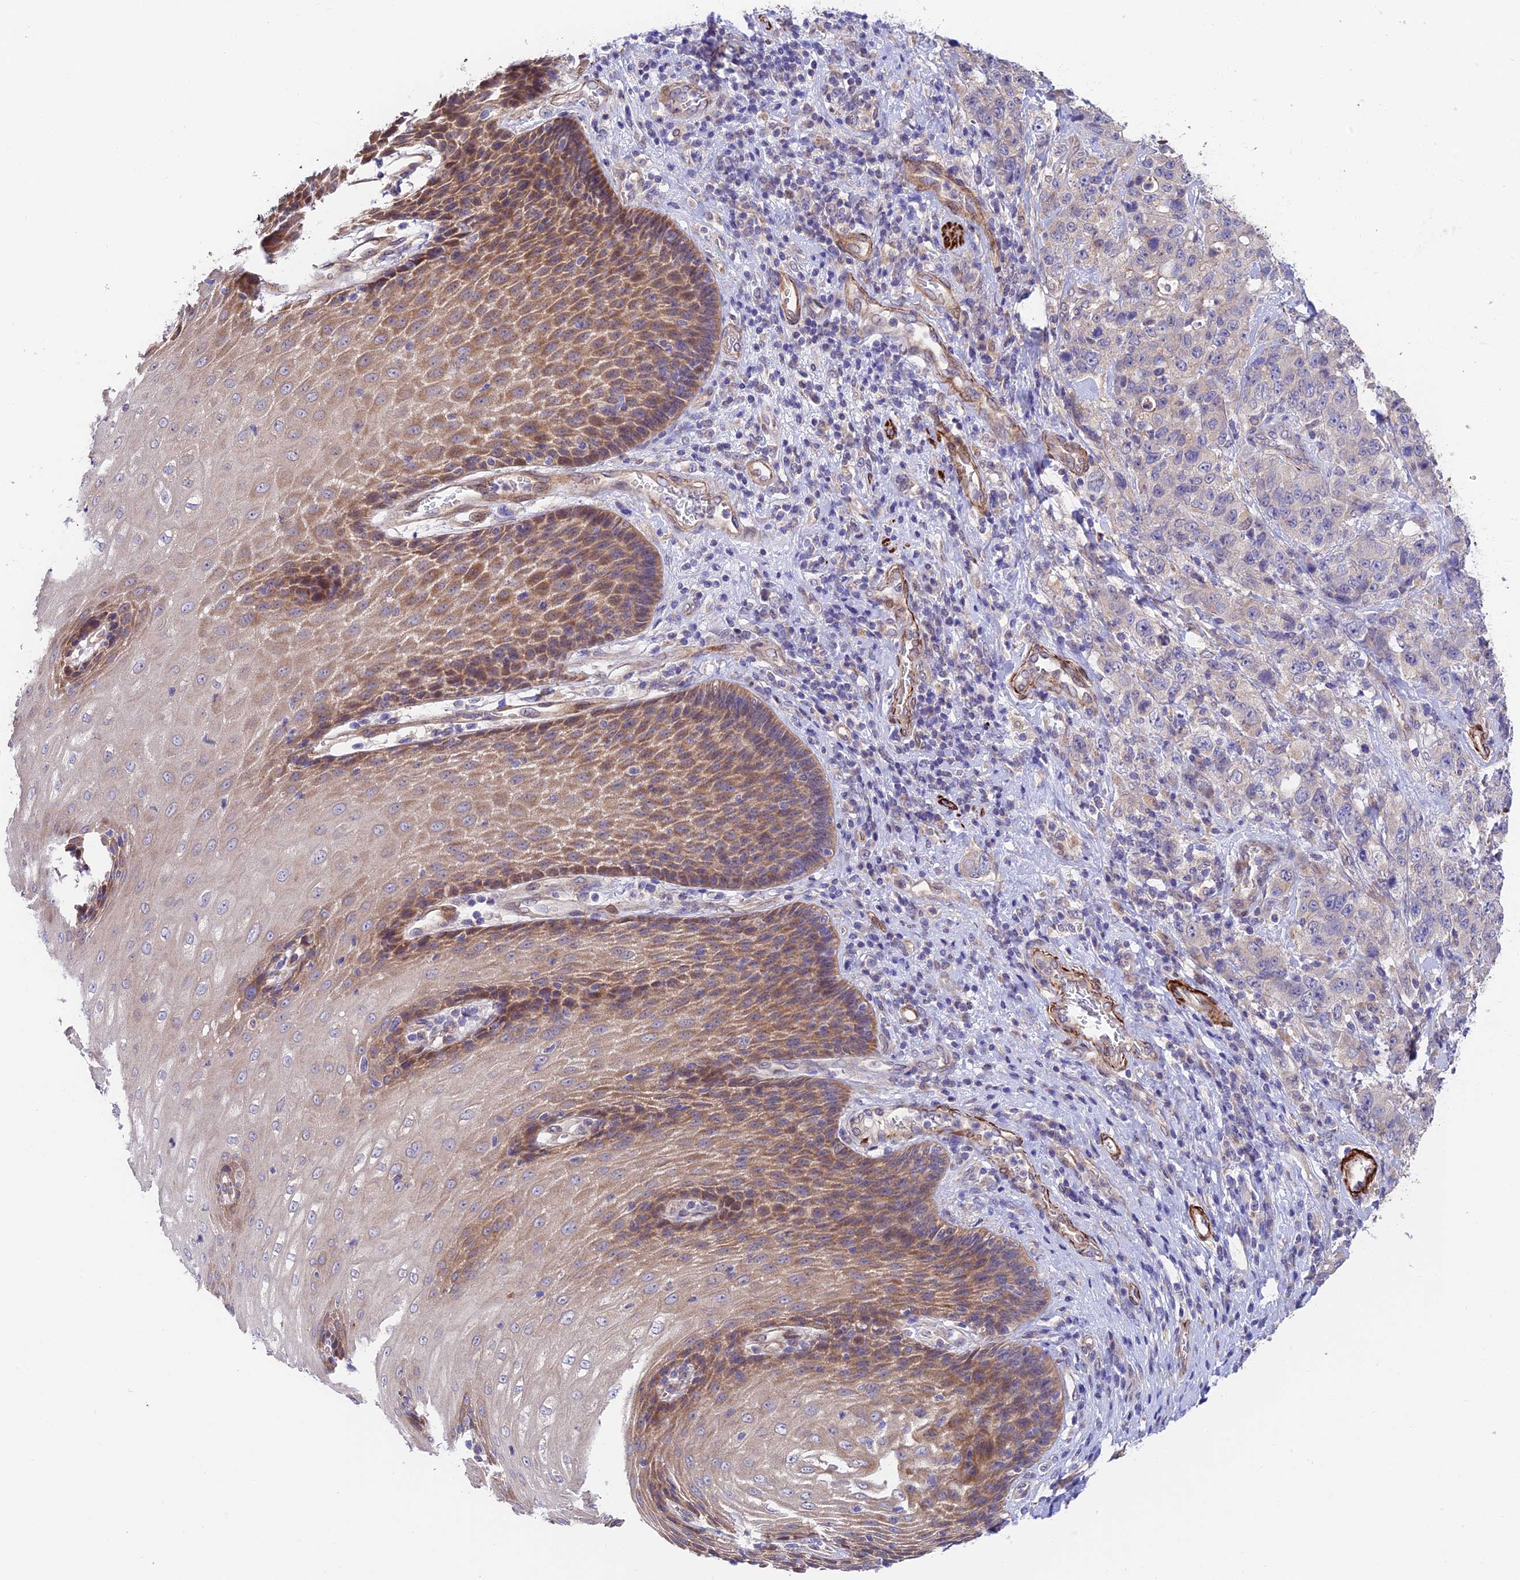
{"staining": {"intensity": "negative", "quantity": "none", "location": "none"}, "tissue": "stomach cancer", "cell_type": "Tumor cells", "image_type": "cancer", "snomed": [{"axis": "morphology", "description": "Adenocarcinoma, NOS"}, {"axis": "topography", "description": "Stomach"}], "caption": "This is a image of immunohistochemistry (IHC) staining of stomach cancer (adenocarcinoma), which shows no positivity in tumor cells.", "gene": "ANKRD50", "patient": {"sex": "male", "age": 48}}